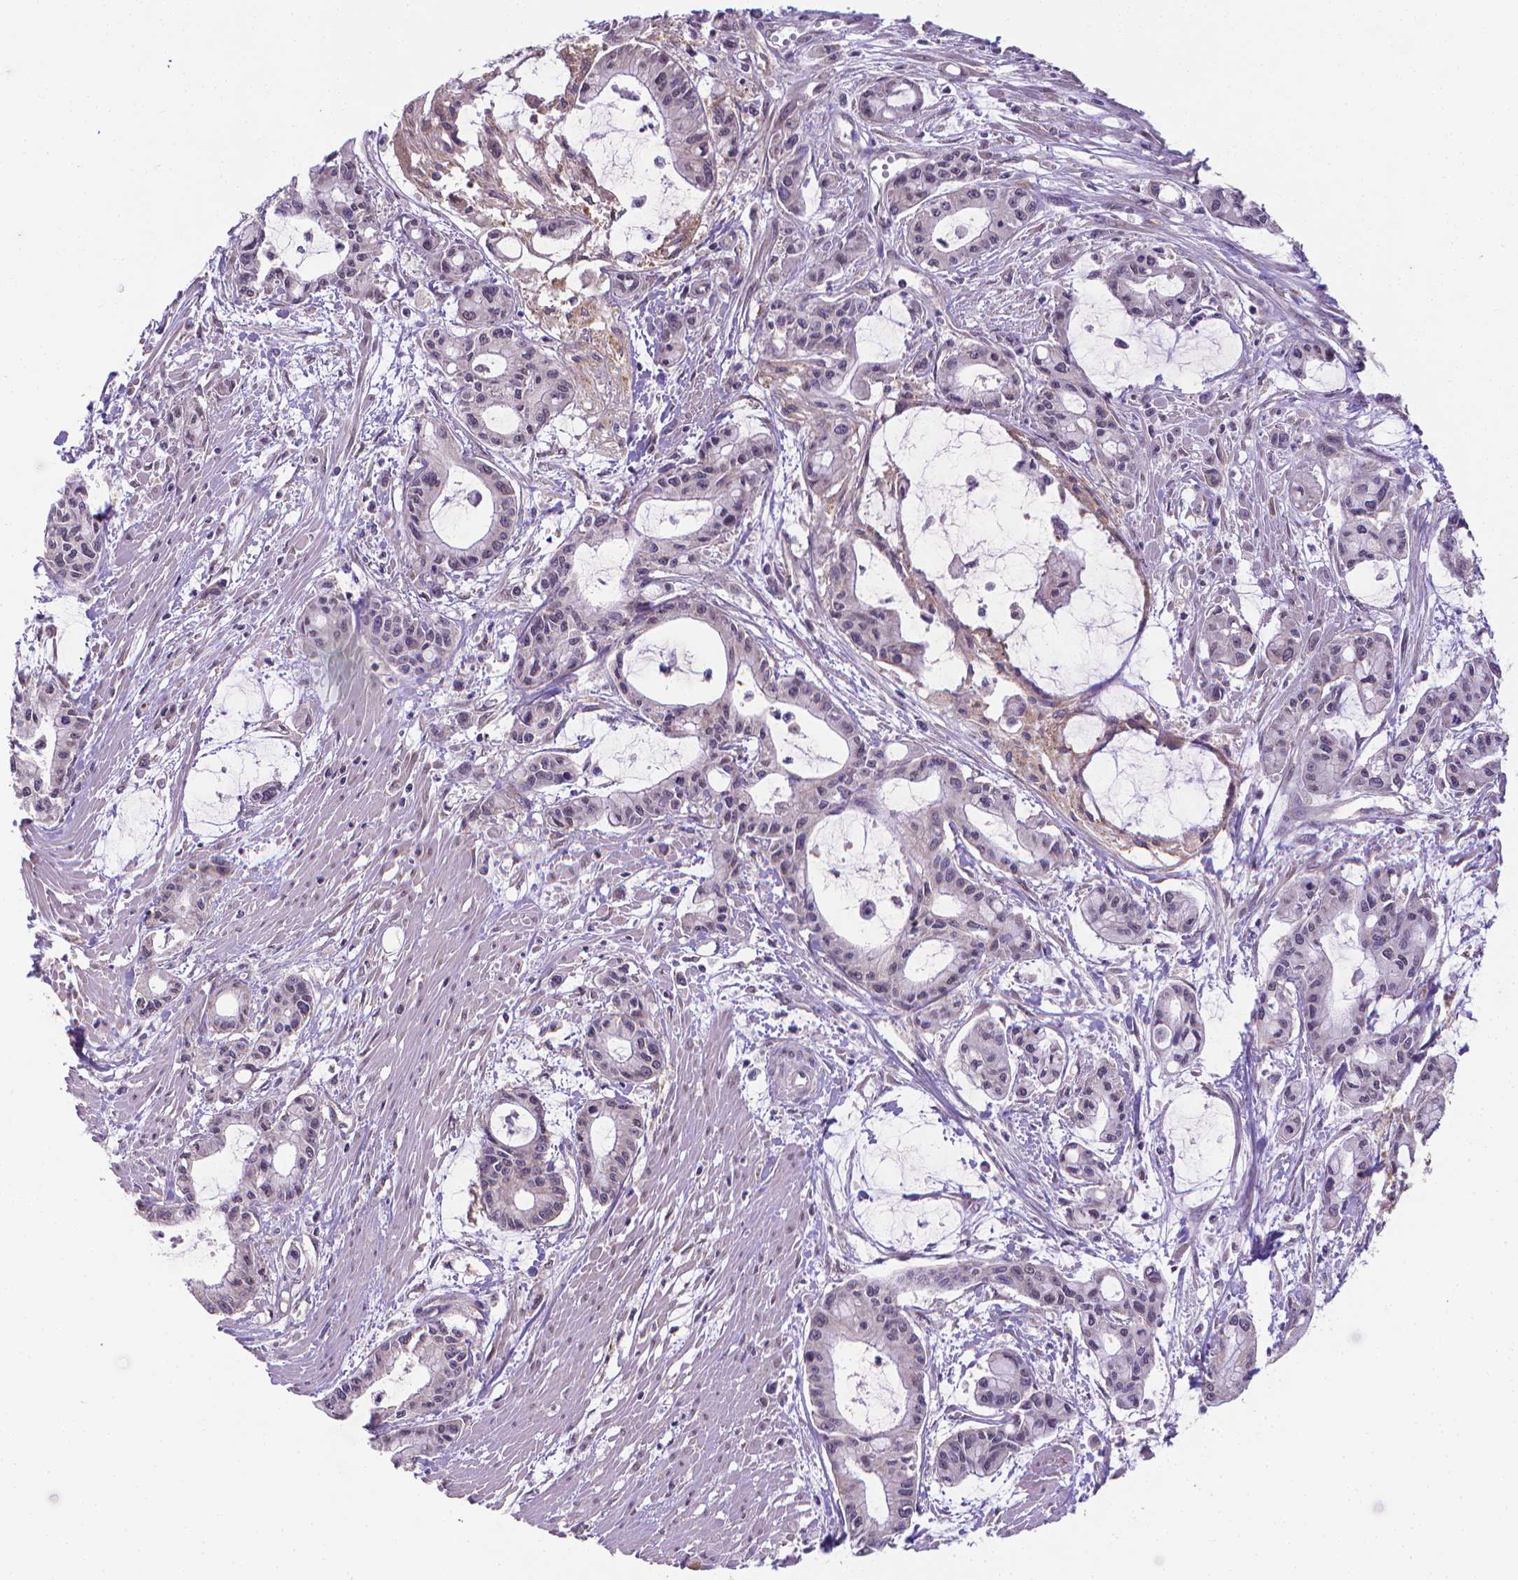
{"staining": {"intensity": "negative", "quantity": "none", "location": "none"}, "tissue": "pancreatic cancer", "cell_type": "Tumor cells", "image_type": "cancer", "snomed": [{"axis": "morphology", "description": "Adenocarcinoma, NOS"}, {"axis": "topography", "description": "Pancreas"}], "caption": "Tumor cells show no significant expression in pancreatic adenocarcinoma. (Brightfield microscopy of DAB (3,3'-diaminobenzidine) IHC at high magnification).", "gene": "GPR63", "patient": {"sex": "male", "age": 48}}